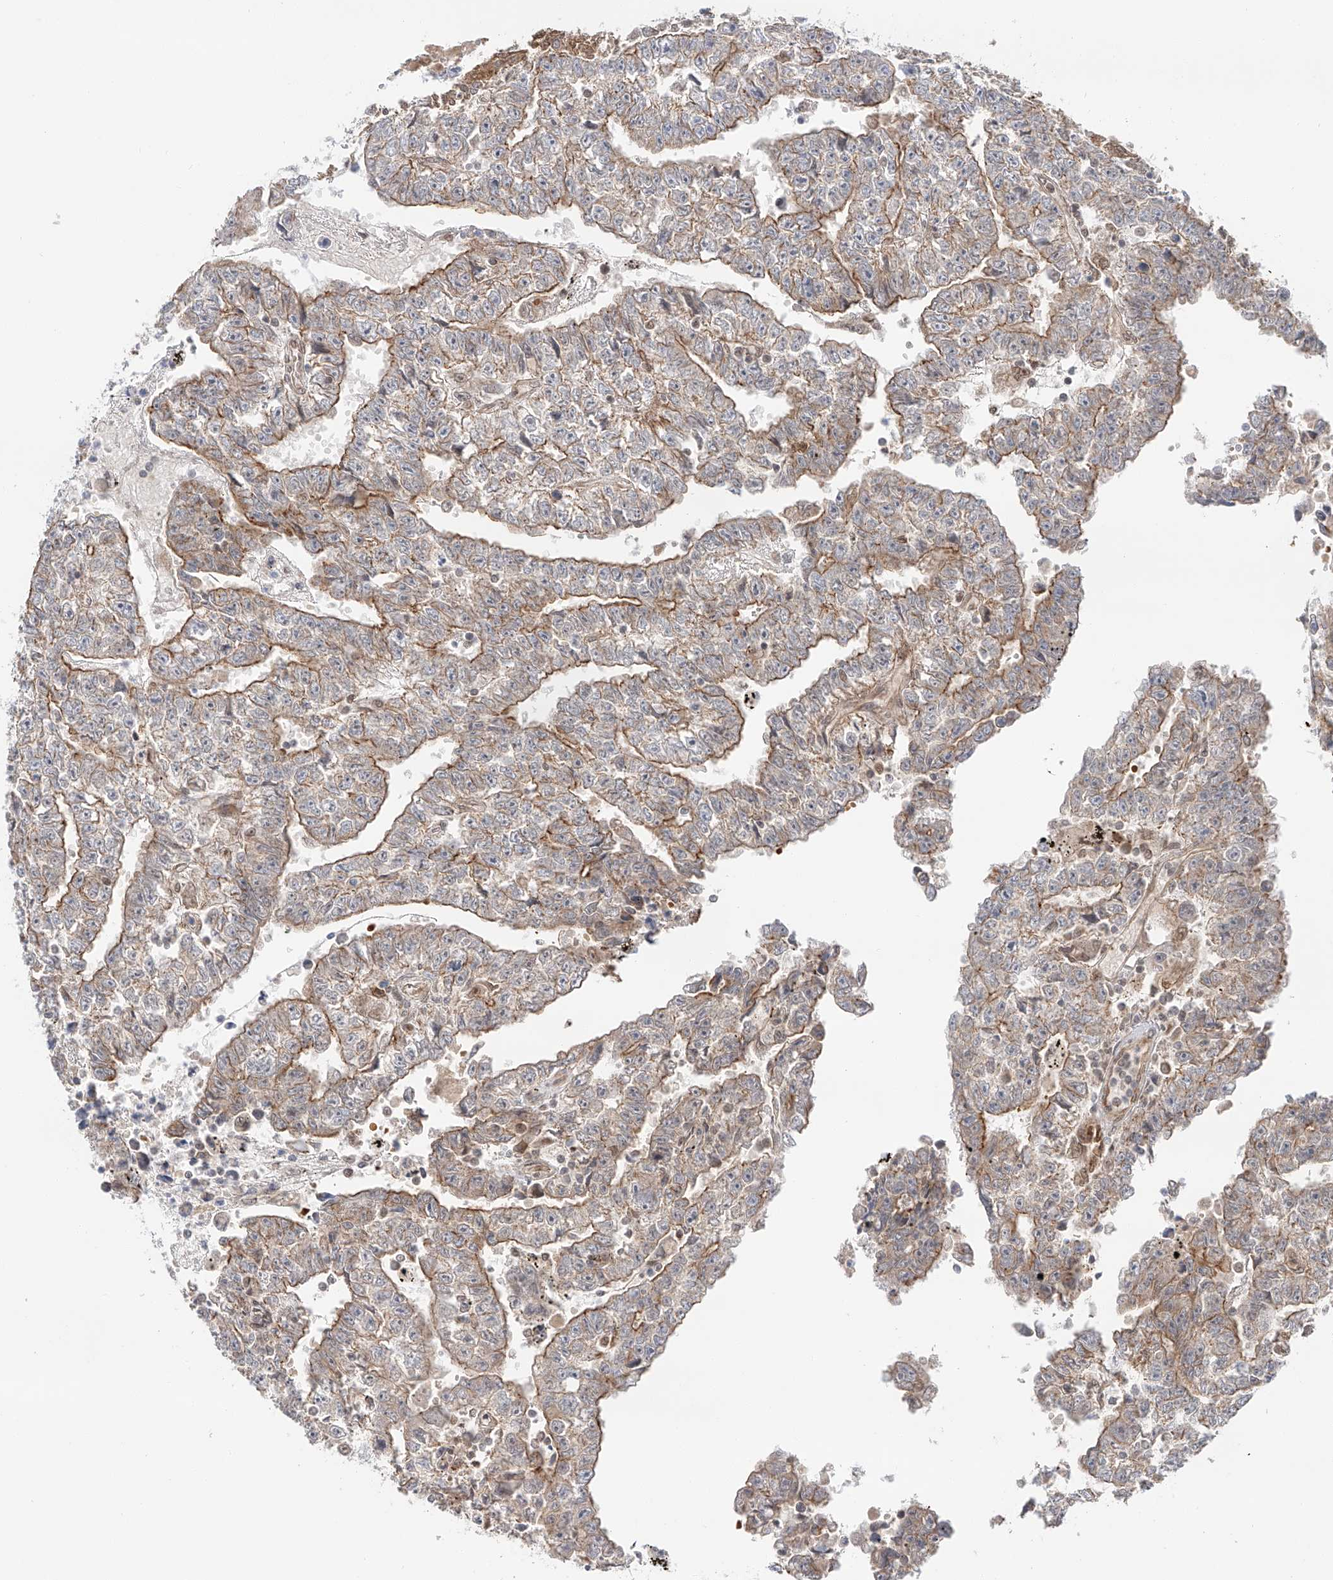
{"staining": {"intensity": "moderate", "quantity": "25%-75%", "location": "cytoplasmic/membranous"}, "tissue": "testis cancer", "cell_type": "Tumor cells", "image_type": "cancer", "snomed": [{"axis": "morphology", "description": "Carcinoma, Embryonal, NOS"}, {"axis": "topography", "description": "Testis"}], "caption": "A high-resolution micrograph shows immunohistochemistry staining of testis embryonal carcinoma, which displays moderate cytoplasmic/membranous positivity in approximately 25%-75% of tumor cells.", "gene": "POGK", "patient": {"sex": "male", "age": 25}}